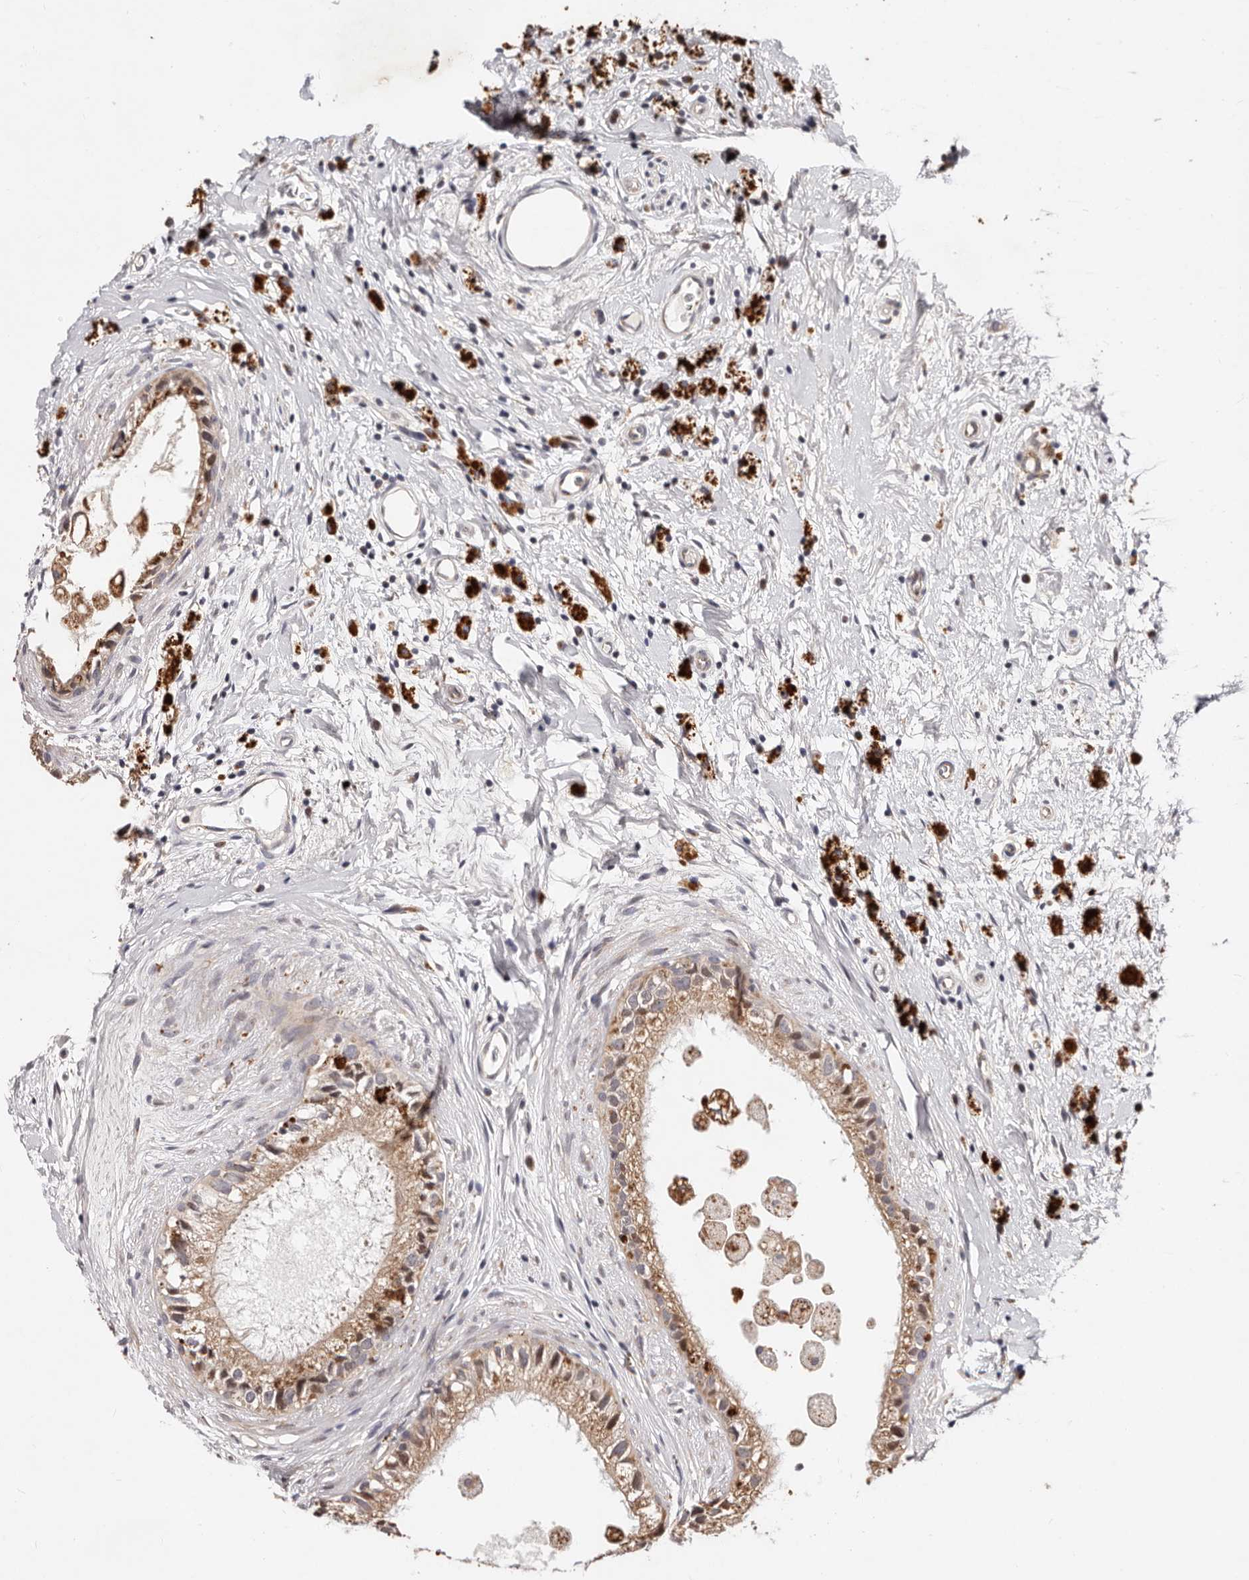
{"staining": {"intensity": "moderate", "quantity": ">75%", "location": "cytoplasmic/membranous"}, "tissue": "epididymis", "cell_type": "Glandular cells", "image_type": "normal", "snomed": [{"axis": "morphology", "description": "Normal tissue, NOS"}, {"axis": "topography", "description": "Epididymis"}], "caption": "A medium amount of moderate cytoplasmic/membranous staining is seen in approximately >75% of glandular cells in normal epididymis.", "gene": "USP33", "patient": {"sex": "male", "age": 80}}